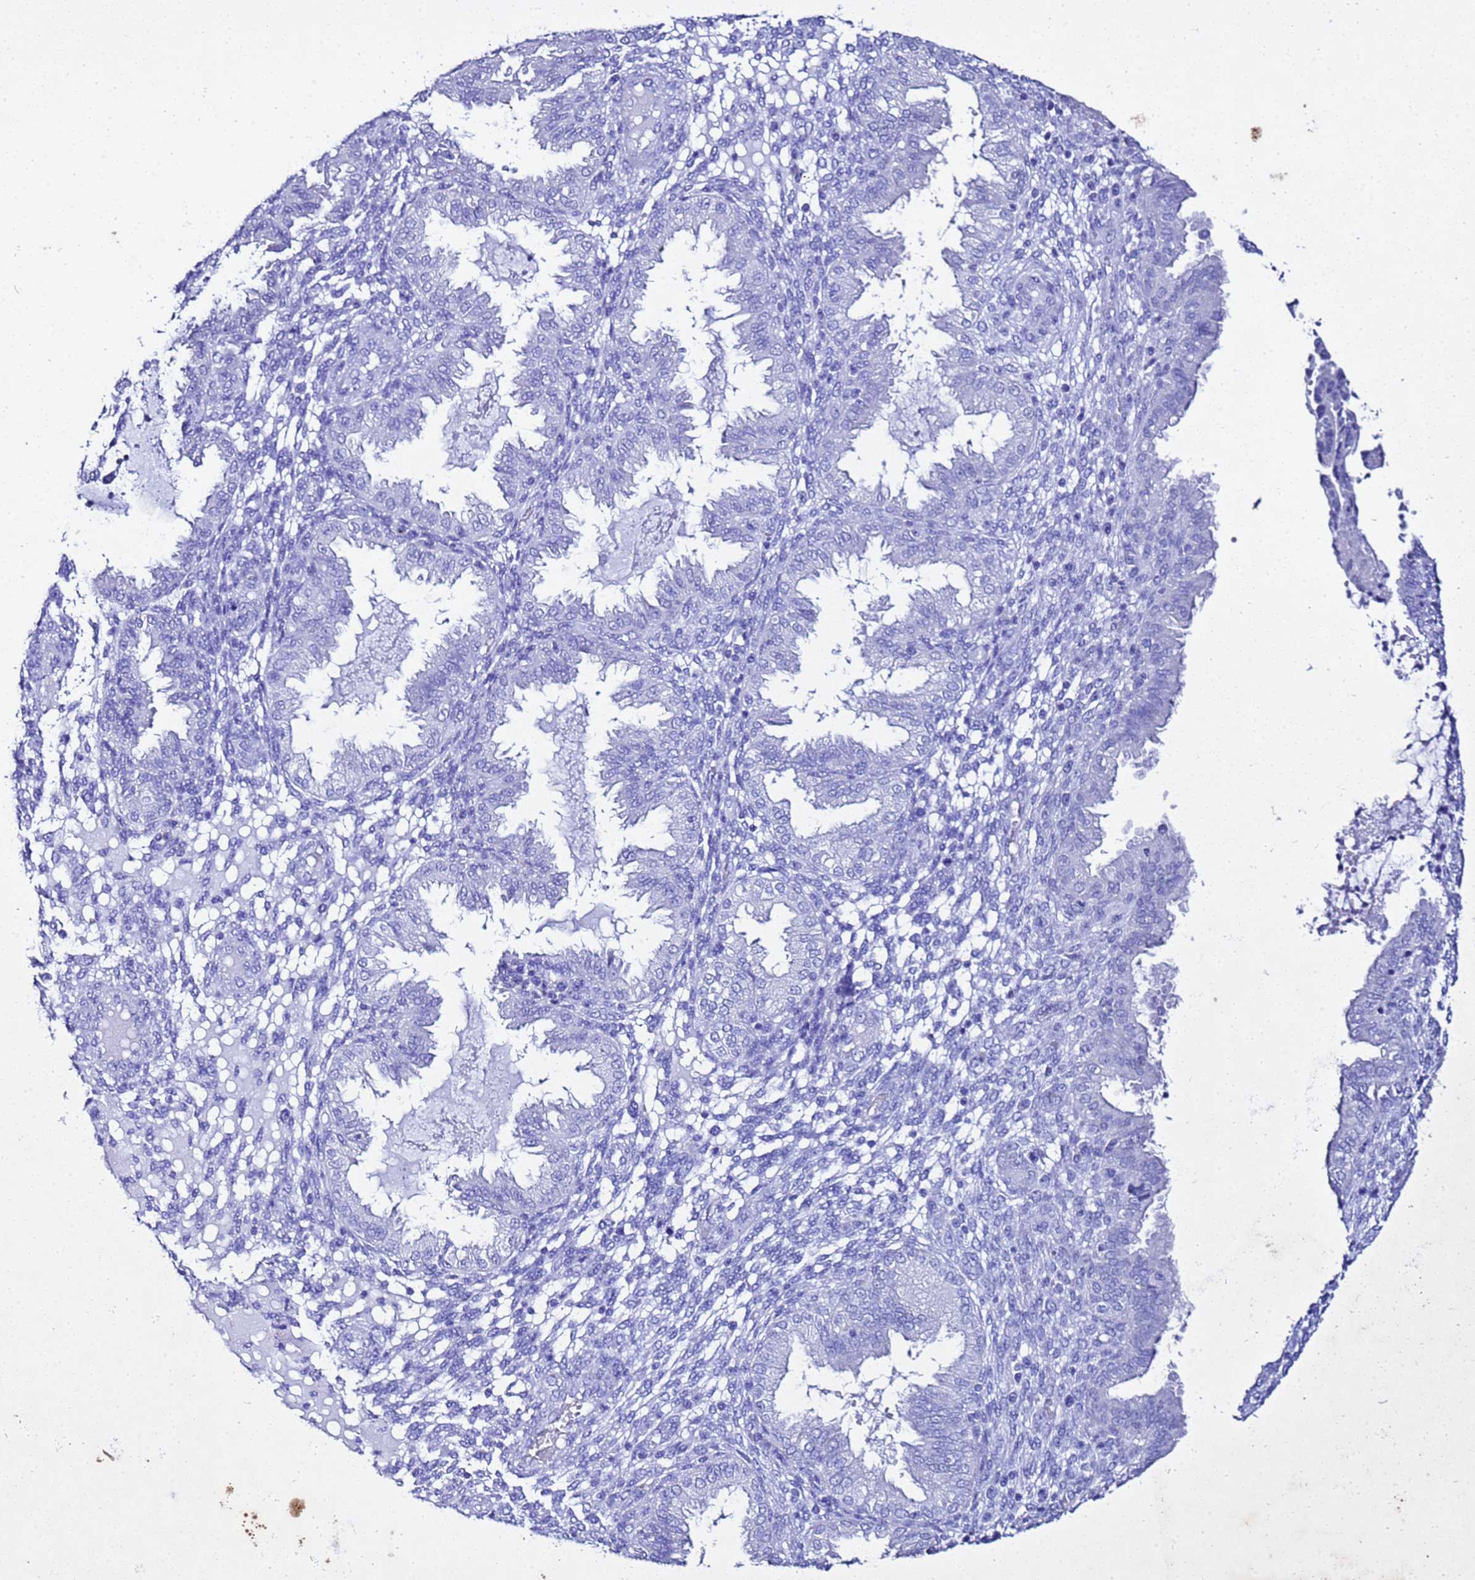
{"staining": {"intensity": "negative", "quantity": "none", "location": "none"}, "tissue": "endometrium", "cell_type": "Cells in endometrial stroma", "image_type": "normal", "snomed": [{"axis": "morphology", "description": "Normal tissue, NOS"}, {"axis": "topography", "description": "Endometrium"}], "caption": "DAB (3,3'-diaminobenzidine) immunohistochemical staining of benign endometrium exhibits no significant staining in cells in endometrial stroma. (DAB IHC visualized using brightfield microscopy, high magnification).", "gene": "LIPF", "patient": {"sex": "female", "age": 33}}